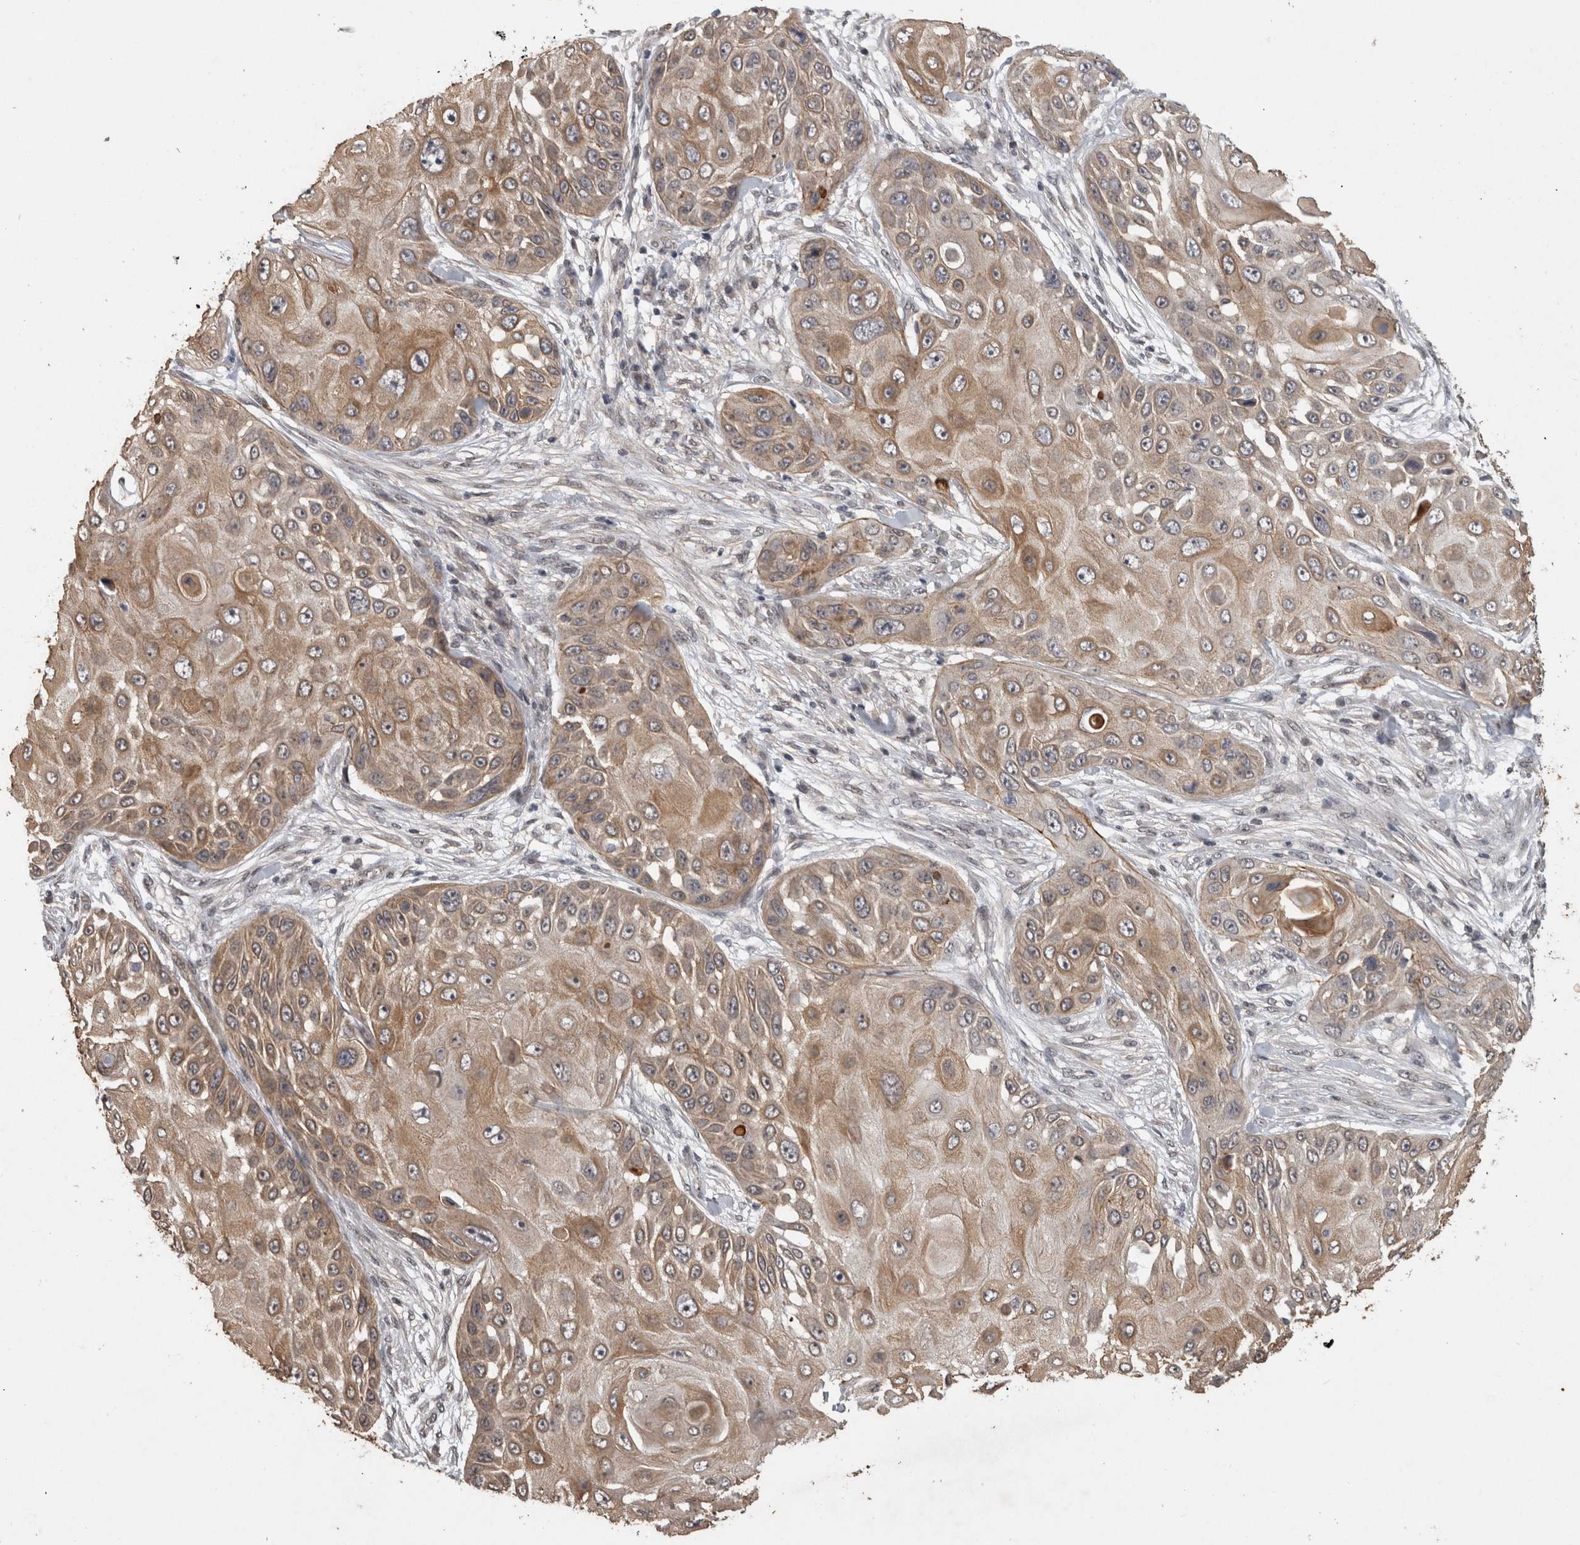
{"staining": {"intensity": "moderate", "quantity": ">75%", "location": "cytoplasmic/membranous"}, "tissue": "skin cancer", "cell_type": "Tumor cells", "image_type": "cancer", "snomed": [{"axis": "morphology", "description": "Squamous cell carcinoma, NOS"}, {"axis": "topography", "description": "Skin"}], "caption": "This micrograph displays immunohistochemistry (IHC) staining of human skin squamous cell carcinoma, with medium moderate cytoplasmic/membranous expression in approximately >75% of tumor cells.", "gene": "RHPN1", "patient": {"sex": "female", "age": 44}}